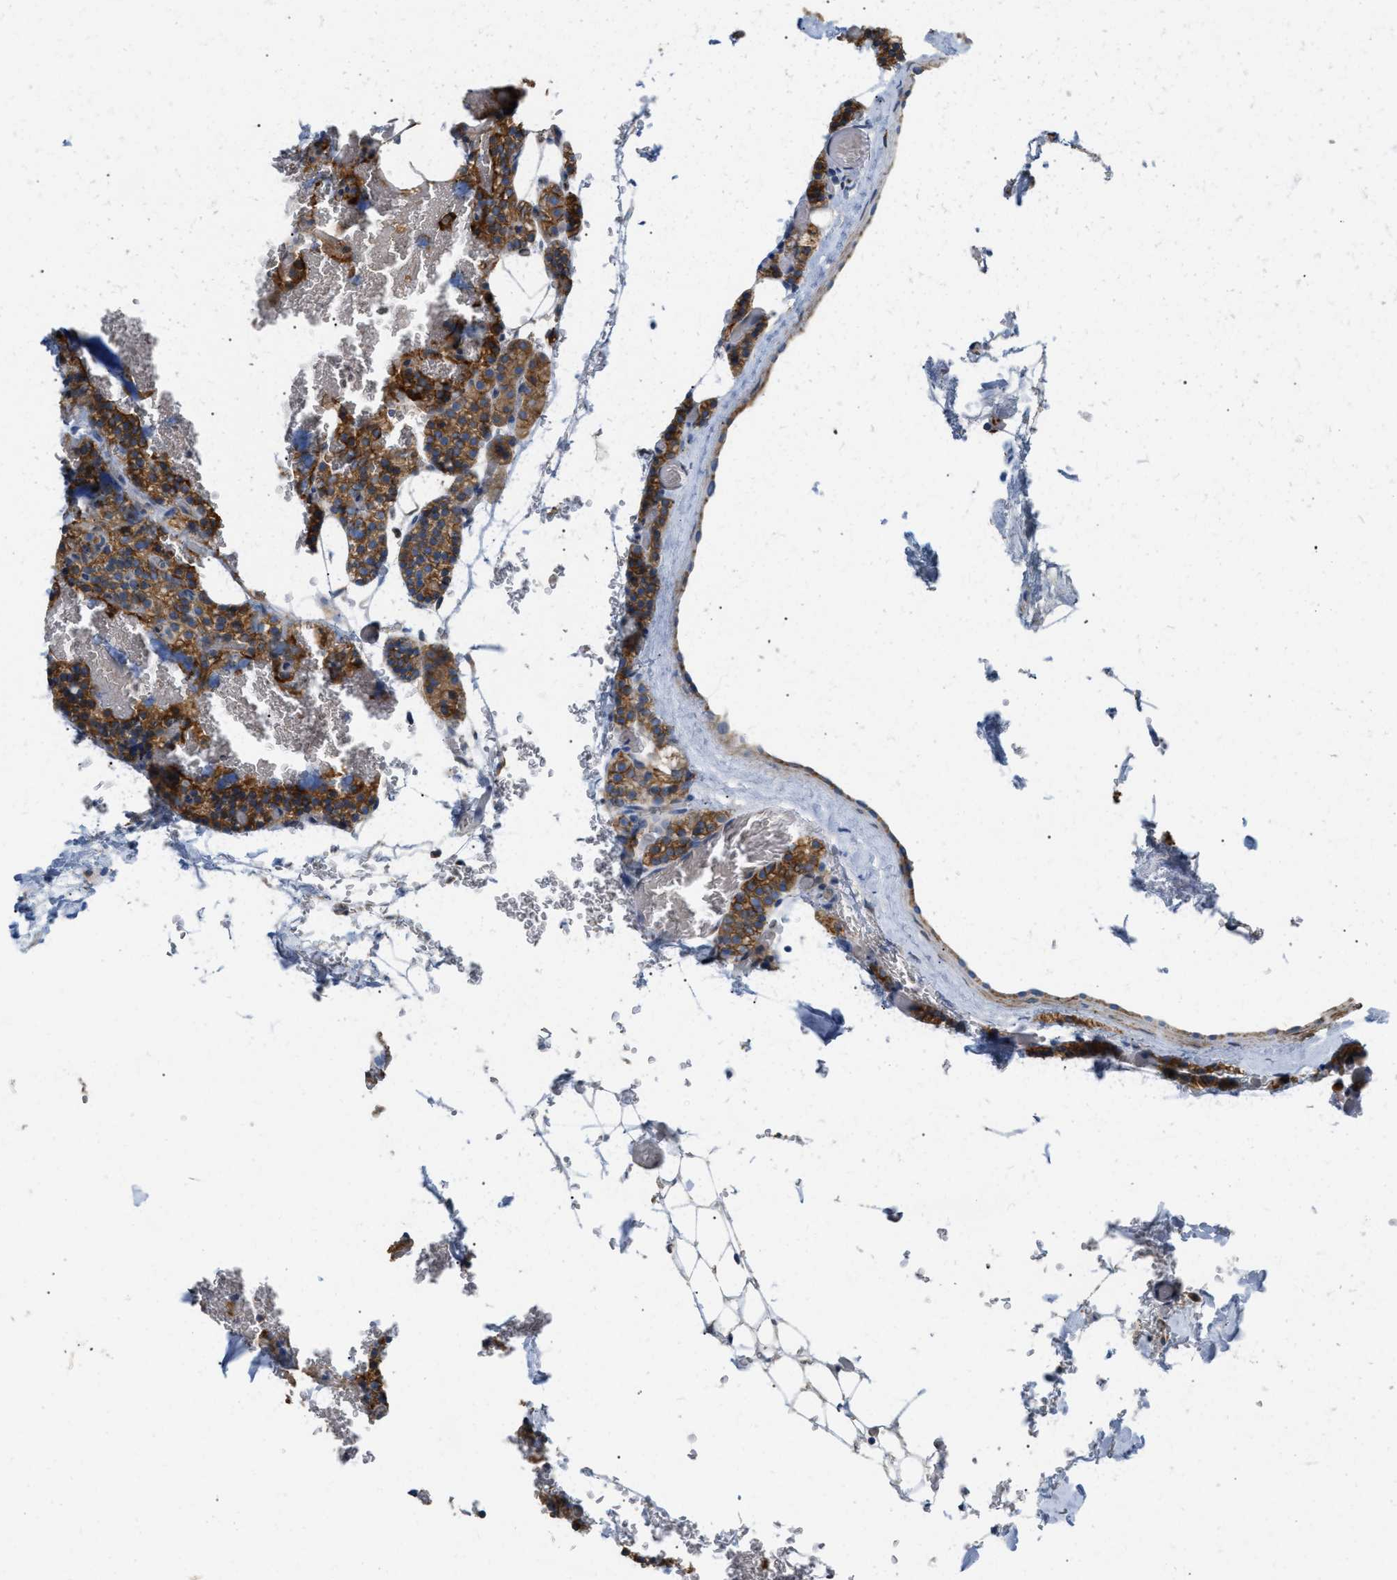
{"staining": {"intensity": "moderate", "quantity": ">75%", "location": "cytoplasmic/membranous"}, "tissue": "parathyroid gland", "cell_type": "Glandular cells", "image_type": "normal", "snomed": [{"axis": "morphology", "description": "Normal tissue, NOS"}, {"axis": "morphology", "description": "Inflammation chronic"}, {"axis": "morphology", "description": "Goiter, colloid"}, {"axis": "topography", "description": "Thyroid gland"}, {"axis": "topography", "description": "Parathyroid gland"}], "caption": "Protein expression analysis of normal parathyroid gland exhibits moderate cytoplasmic/membranous expression in approximately >75% of glandular cells. The protein is shown in brown color, while the nuclei are stained blue.", "gene": "DHX58", "patient": {"sex": "male", "age": 65}}